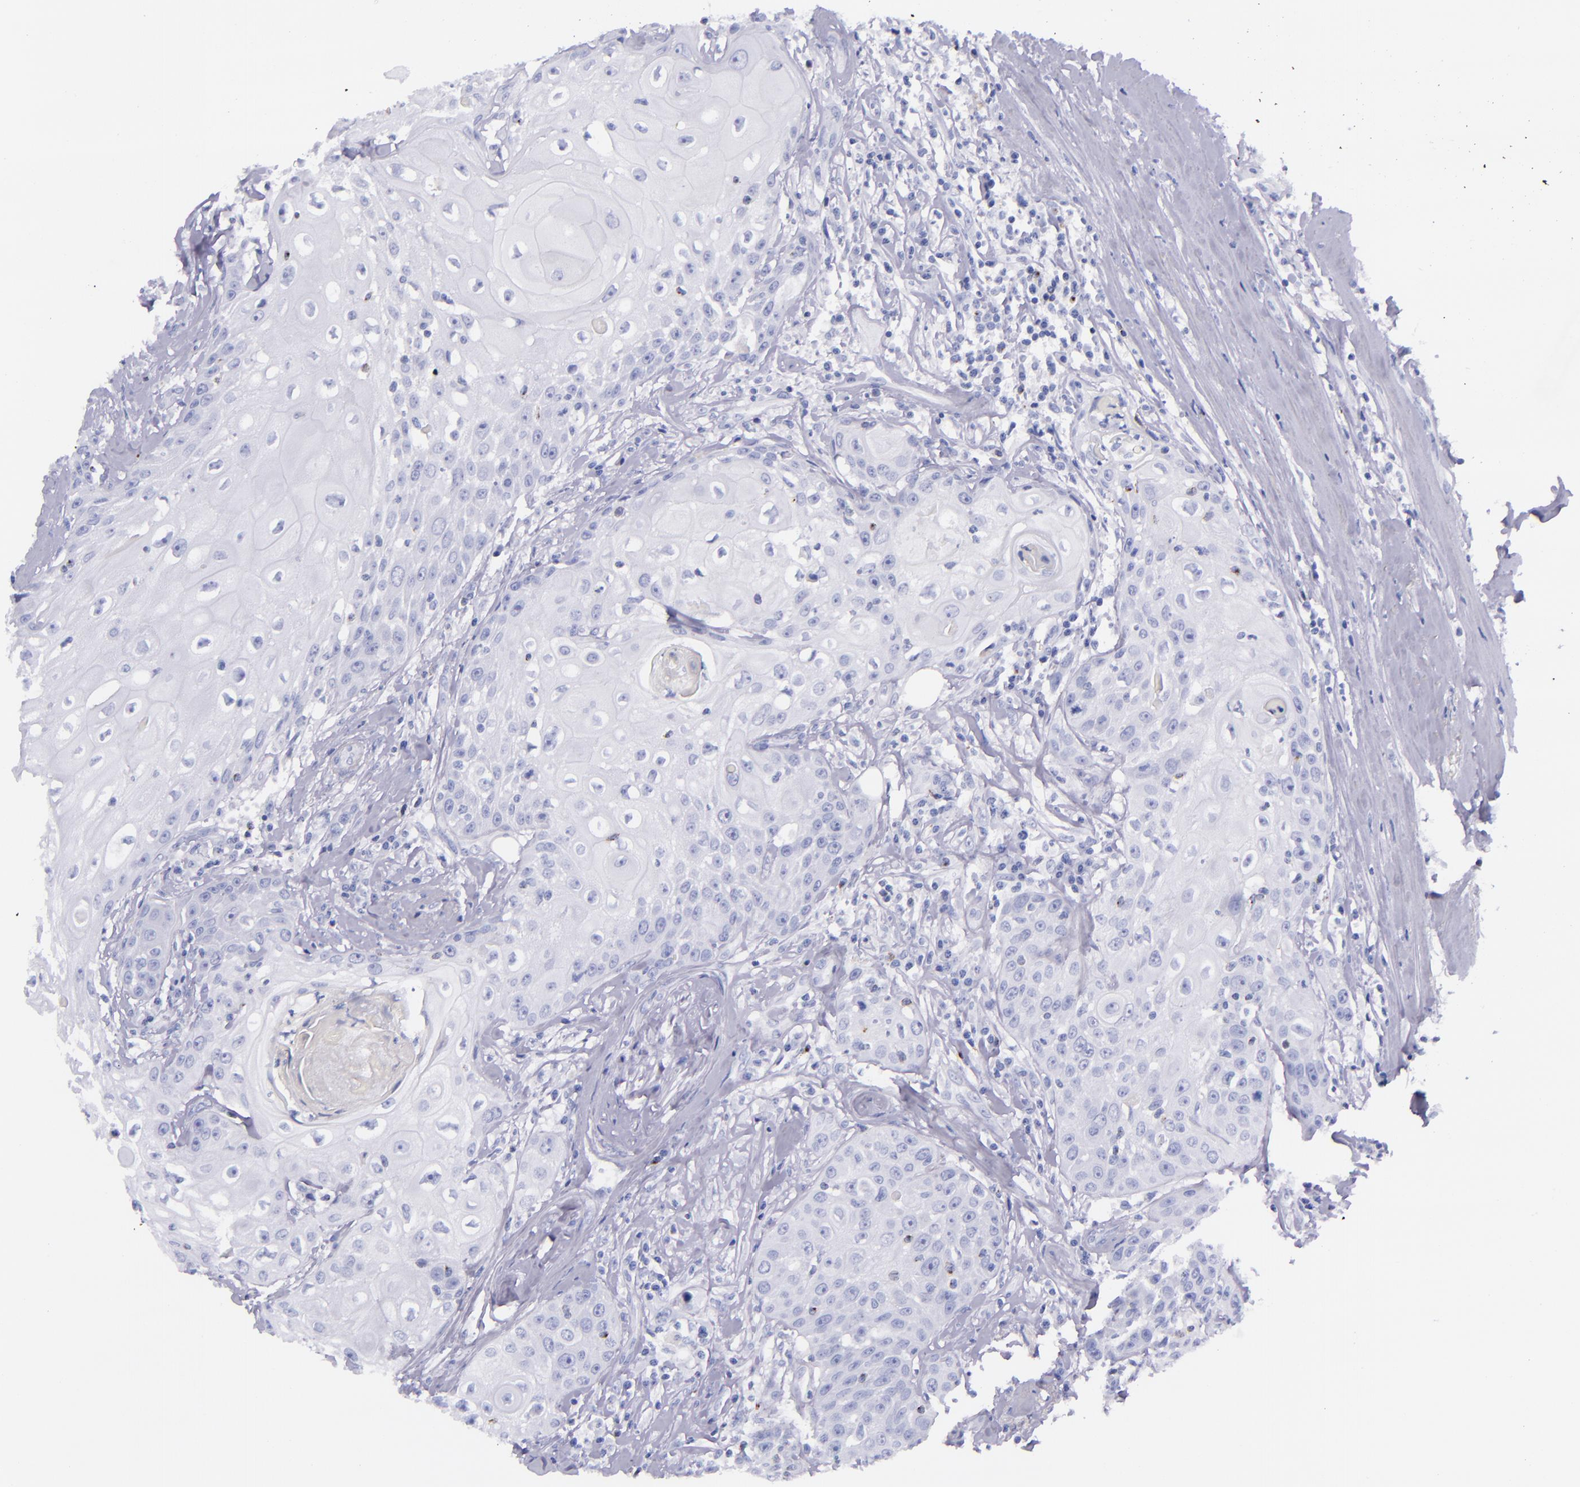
{"staining": {"intensity": "negative", "quantity": "none", "location": "none"}, "tissue": "head and neck cancer", "cell_type": "Tumor cells", "image_type": "cancer", "snomed": [{"axis": "morphology", "description": "Squamous cell carcinoma, NOS"}, {"axis": "topography", "description": "Oral tissue"}, {"axis": "topography", "description": "Head-Neck"}], "caption": "Head and neck cancer stained for a protein using immunohistochemistry (IHC) shows no staining tumor cells.", "gene": "LAG3", "patient": {"sex": "female", "age": 82}}